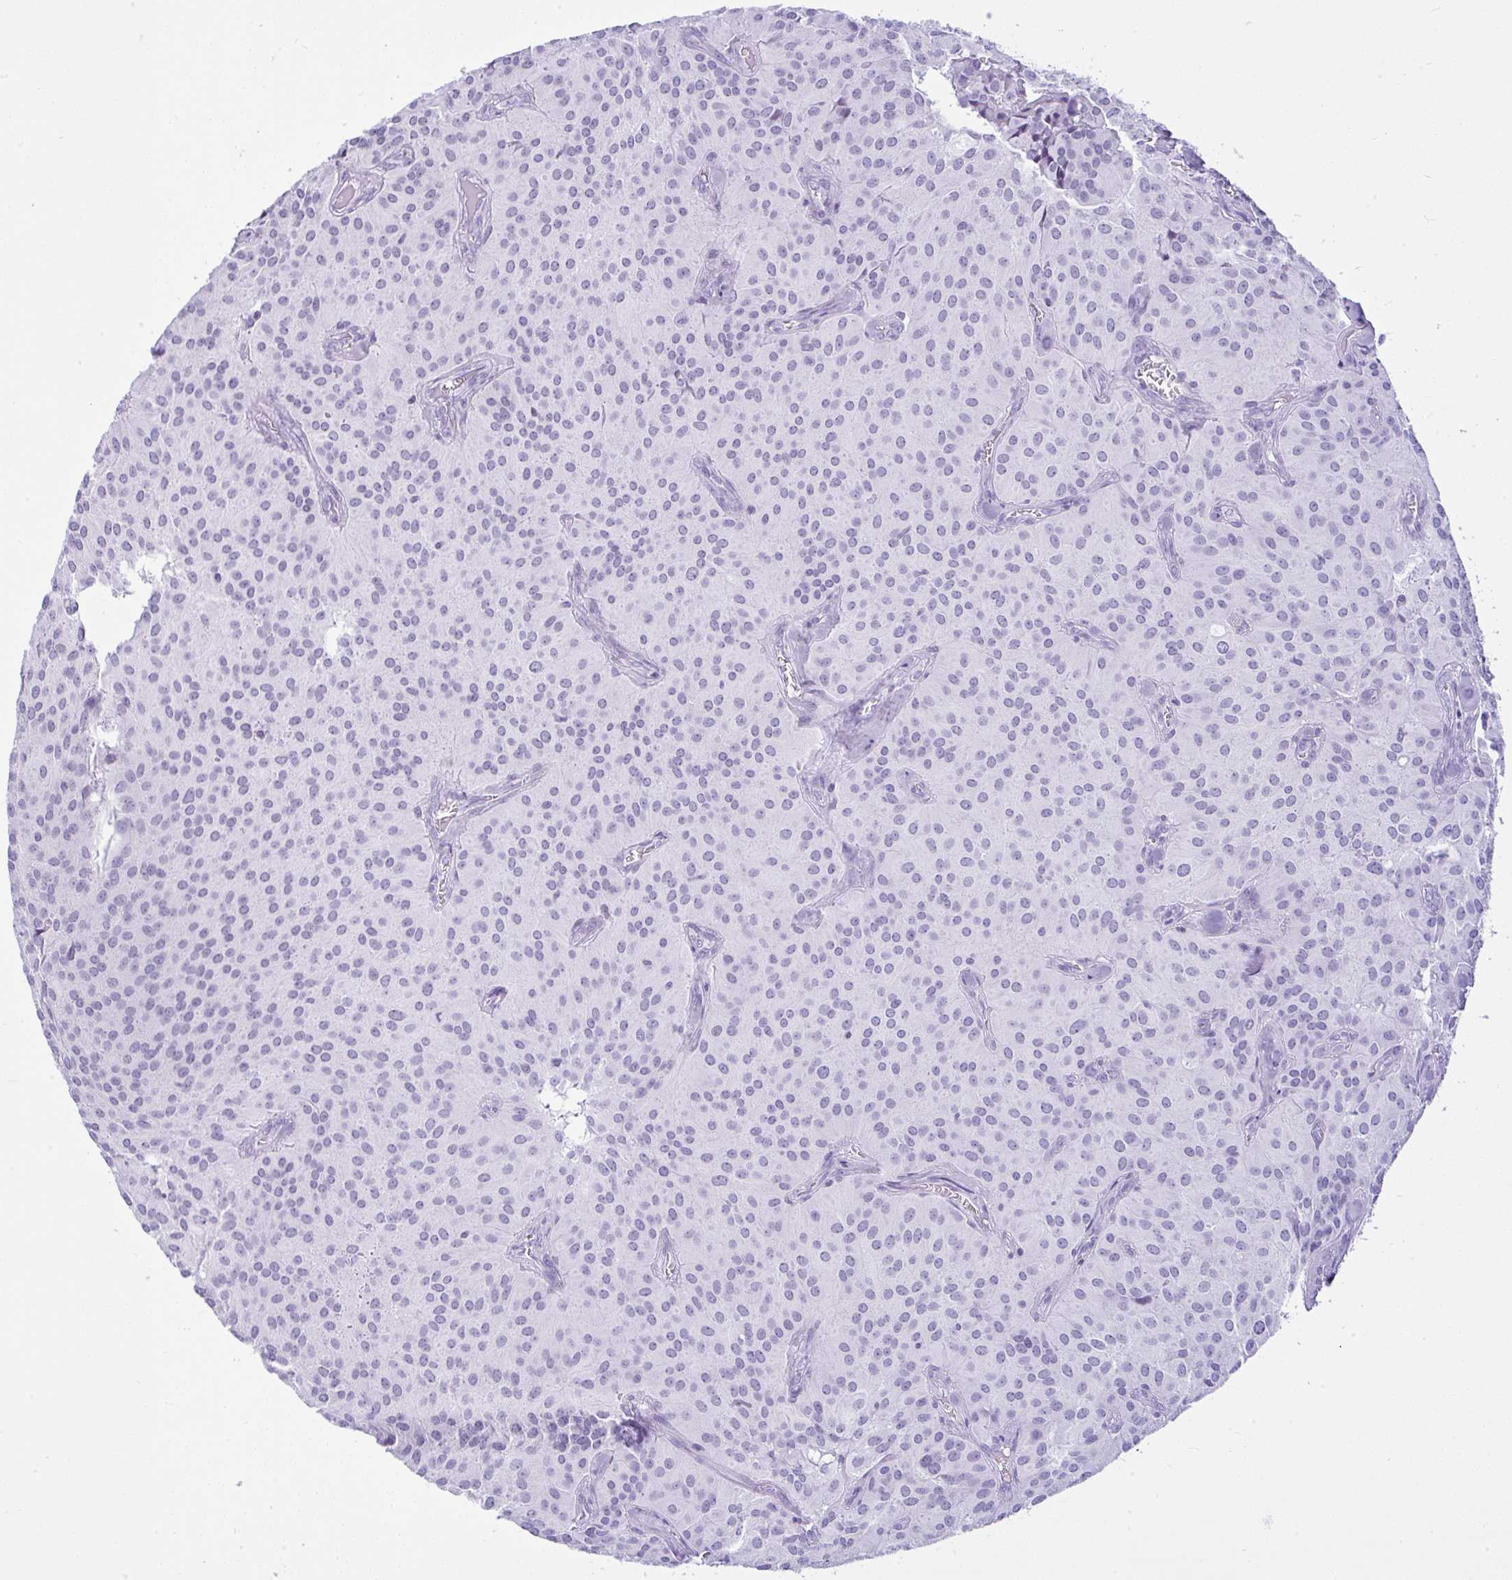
{"staining": {"intensity": "negative", "quantity": "none", "location": "none"}, "tissue": "glioma", "cell_type": "Tumor cells", "image_type": "cancer", "snomed": [{"axis": "morphology", "description": "Glioma, malignant, Low grade"}, {"axis": "topography", "description": "Brain"}], "caption": "Tumor cells are negative for protein expression in human glioma. (Brightfield microscopy of DAB (3,3'-diaminobenzidine) IHC at high magnification).", "gene": "KRT27", "patient": {"sex": "male", "age": 42}}